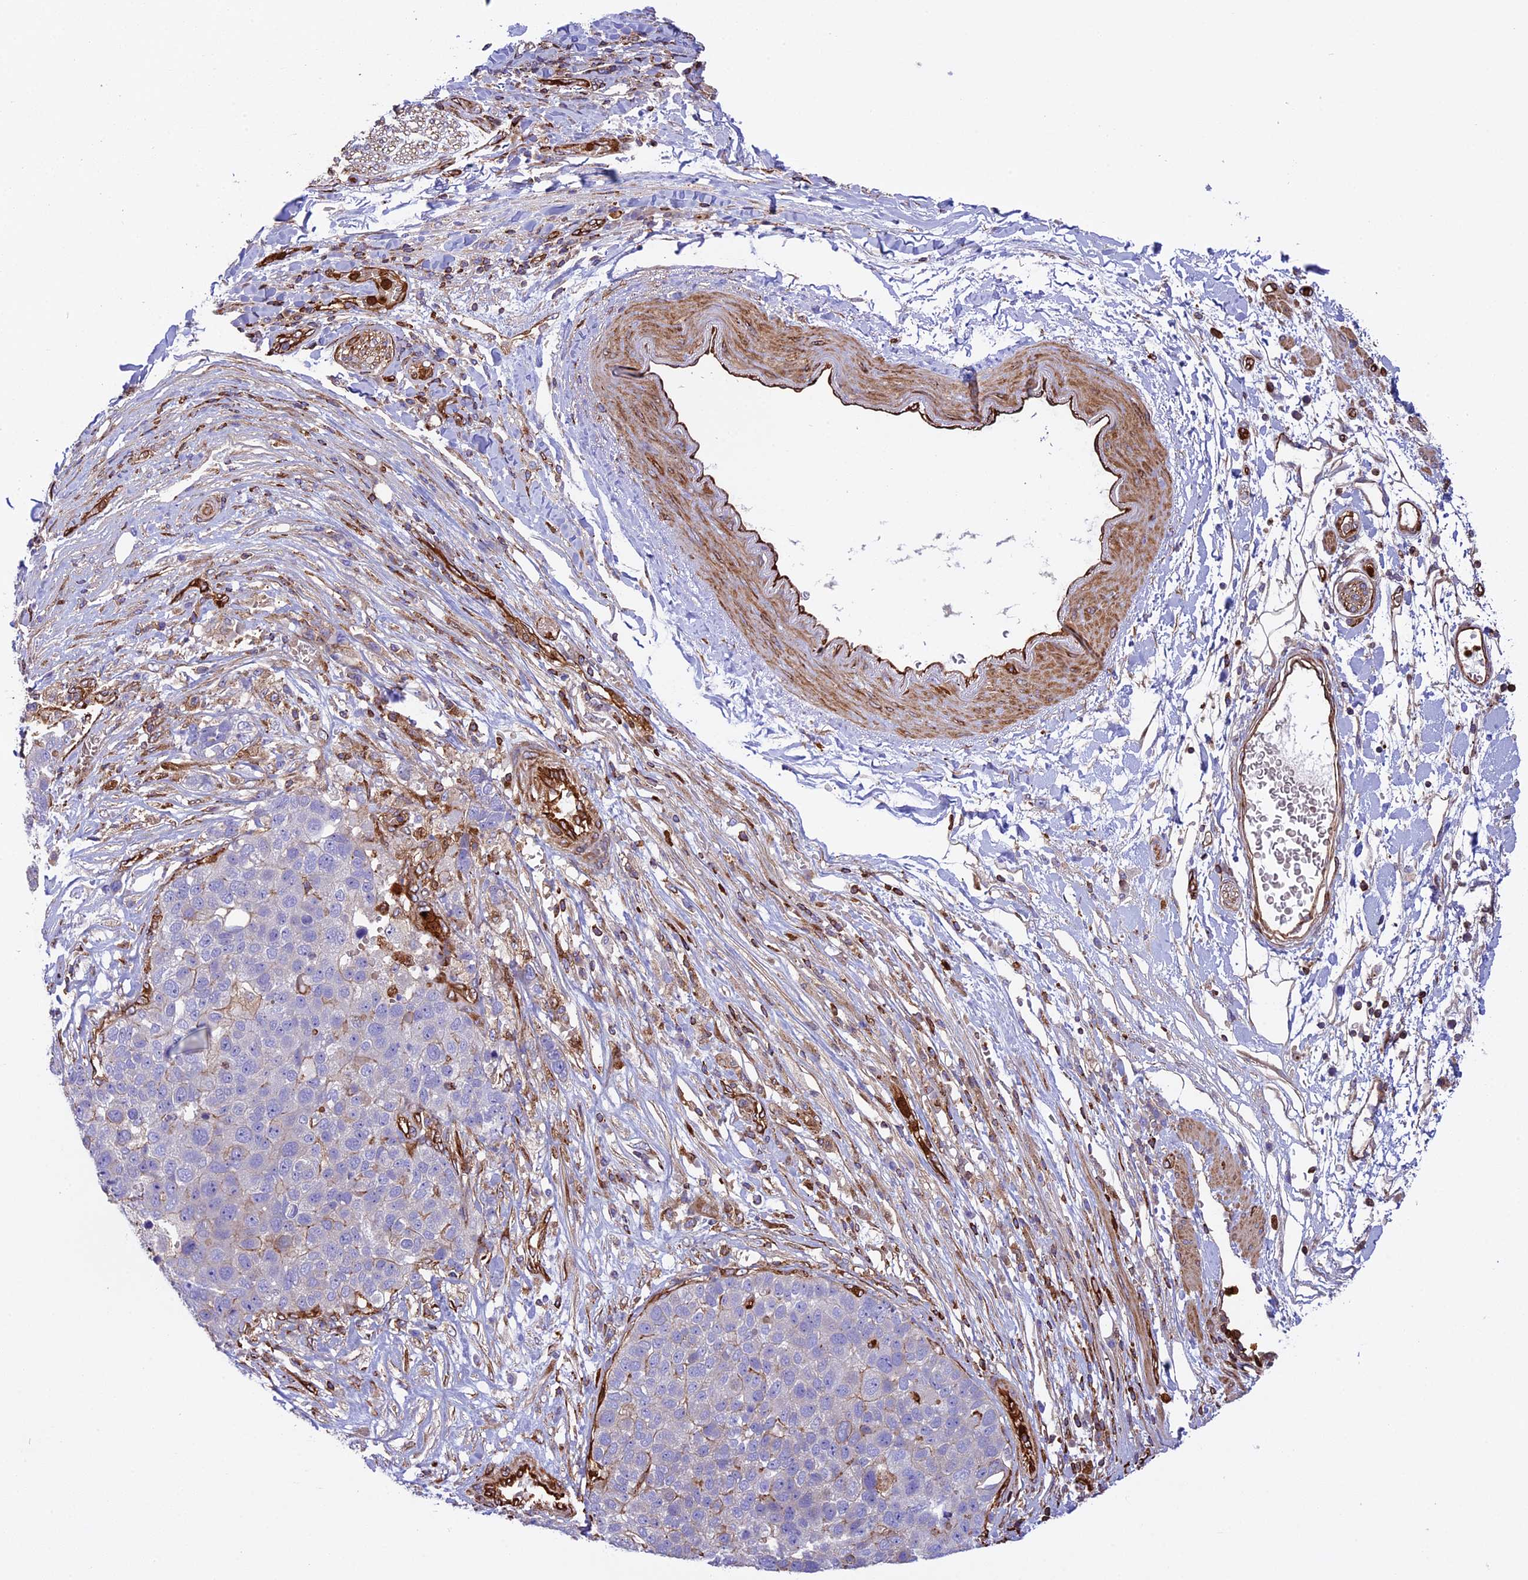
{"staining": {"intensity": "negative", "quantity": "none", "location": "none"}, "tissue": "pancreatic cancer", "cell_type": "Tumor cells", "image_type": "cancer", "snomed": [{"axis": "morphology", "description": "Adenocarcinoma, NOS"}, {"axis": "topography", "description": "Pancreas"}], "caption": "An immunohistochemistry (IHC) histopathology image of adenocarcinoma (pancreatic) is shown. There is no staining in tumor cells of adenocarcinoma (pancreatic).", "gene": "CD99L2", "patient": {"sex": "female", "age": 61}}